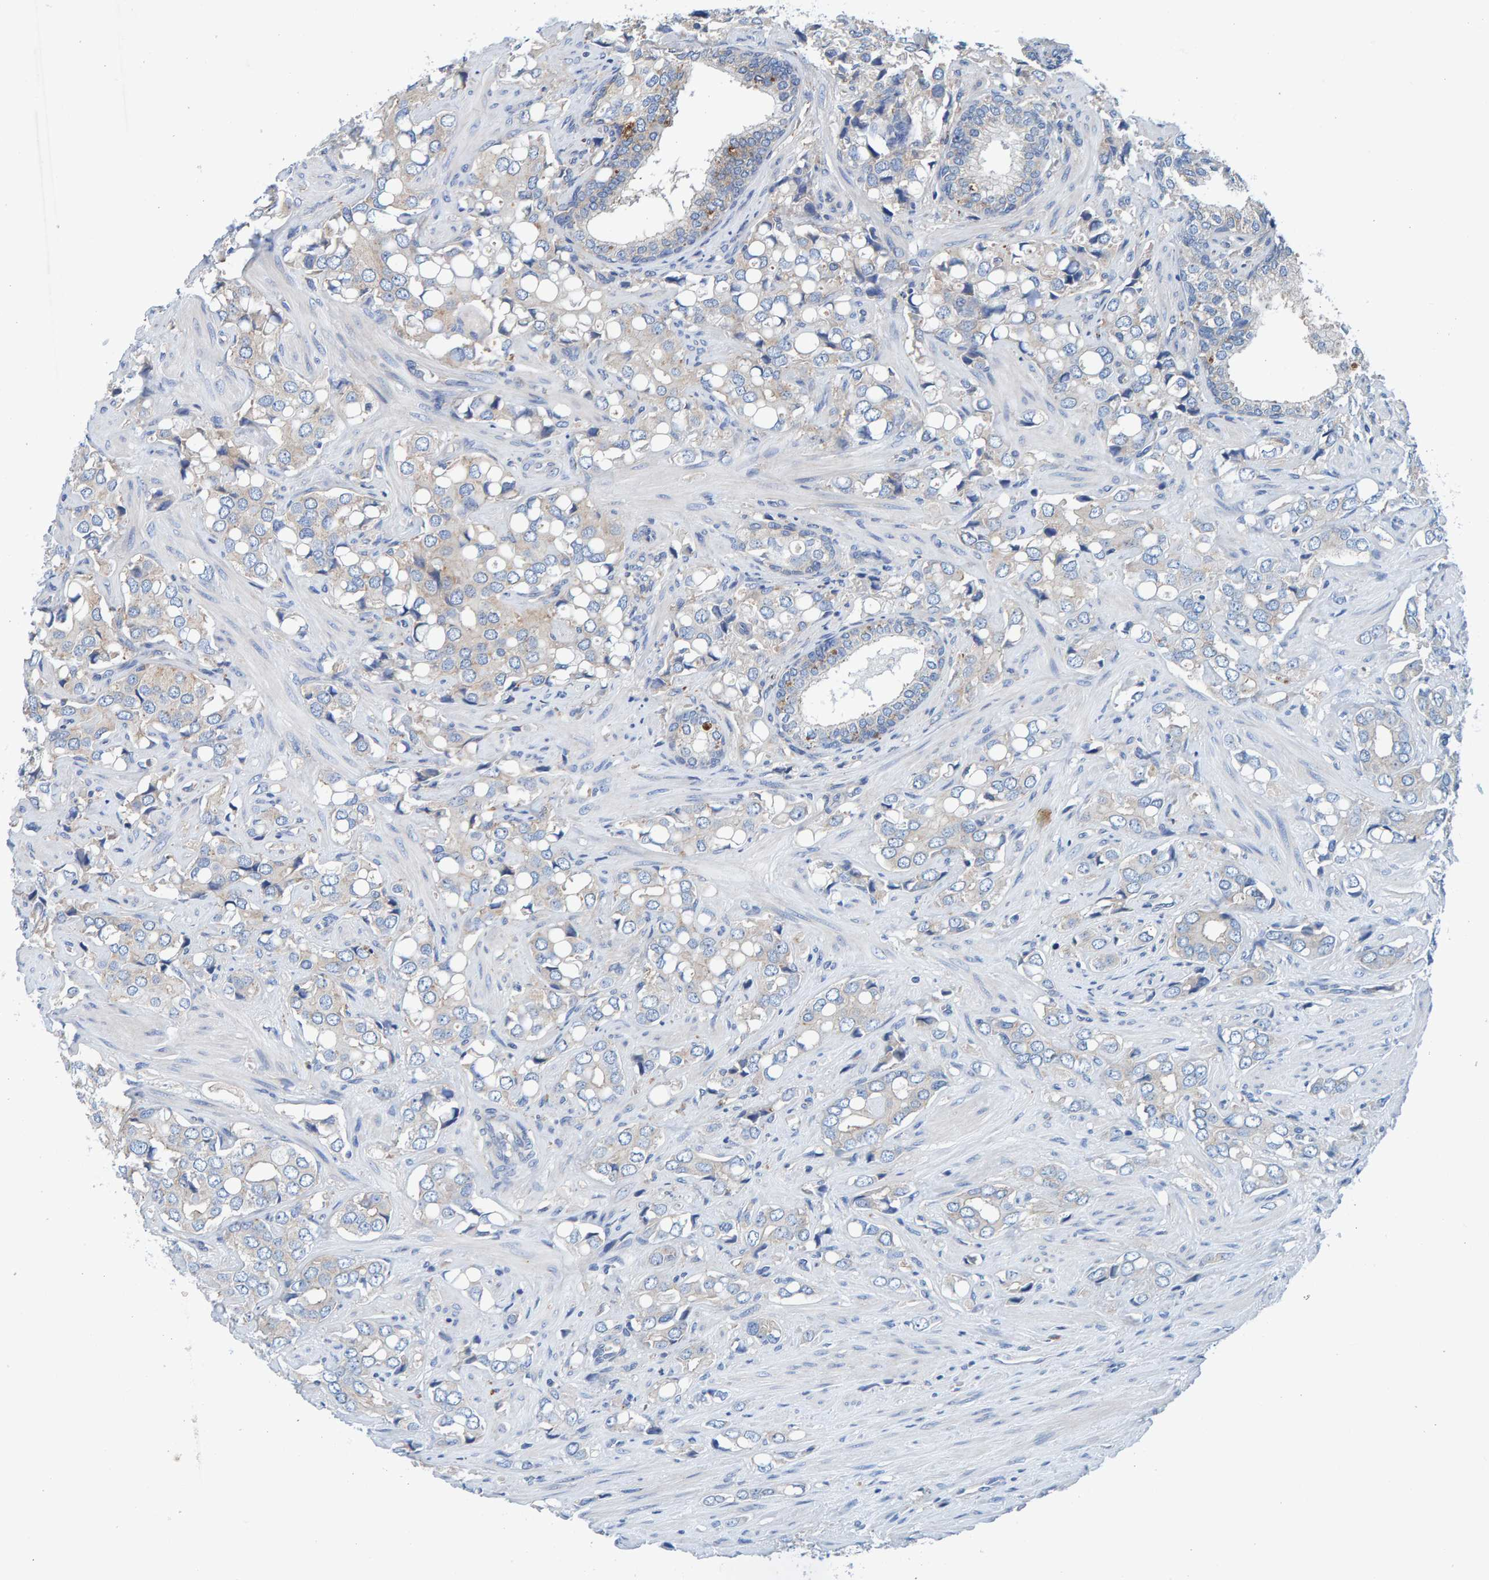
{"staining": {"intensity": "weak", "quantity": "<25%", "location": "cytoplasmic/membranous"}, "tissue": "prostate cancer", "cell_type": "Tumor cells", "image_type": "cancer", "snomed": [{"axis": "morphology", "description": "Adenocarcinoma, High grade"}, {"axis": "topography", "description": "Prostate"}], "caption": "This is an immunohistochemistry (IHC) histopathology image of prostate cancer. There is no positivity in tumor cells.", "gene": "MKLN1", "patient": {"sex": "male", "age": 52}}